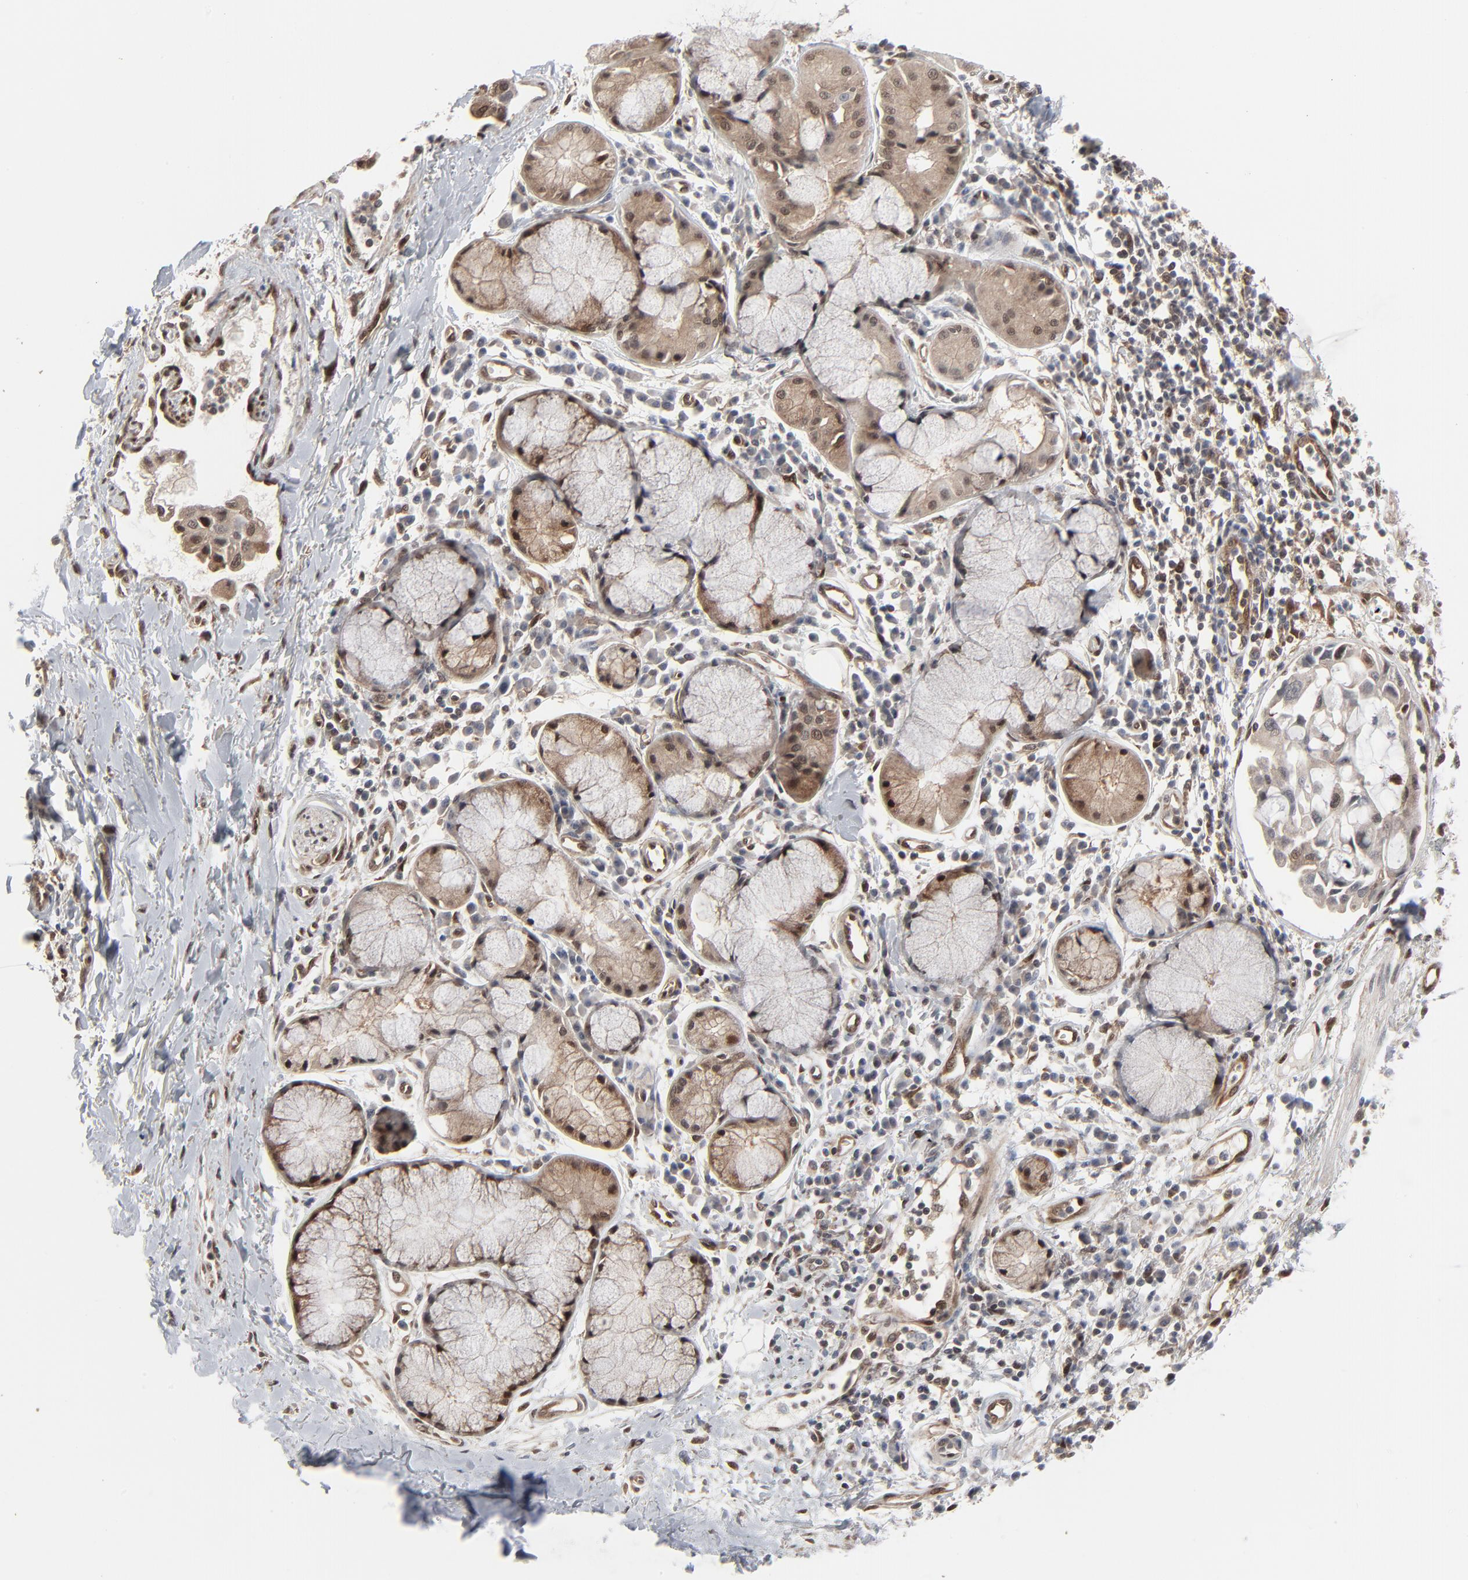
{"staining": {"intensity": "weak", "quantity": ">75%", "location": "cytoplasmic/membranous,nuclear"}, "tissue": "adipose tissue", "cell_type": "Adipocytes", "image_type": "normal", "snomed": [{"axis": "morphology", "description": "Normal tissue, NOS"}, {"axis": "morphology", "description": "Adenocarcinoma, NOS"}, {"axis": "topography", "description": "Cartilage tissue"}, {"axis": "topography", "description": "Bronchus"}, {"axis": "topography", "description": "Lung"}], "caption": "Immunohistochemistry (IHC) of benign adipose tissue reveals low levels of weak cytoplasmic/membranous,nuclear positivity in about >75% of adipocytes.", "gene": "AKT1", "patient": {"sex": "female", "age": 67}}